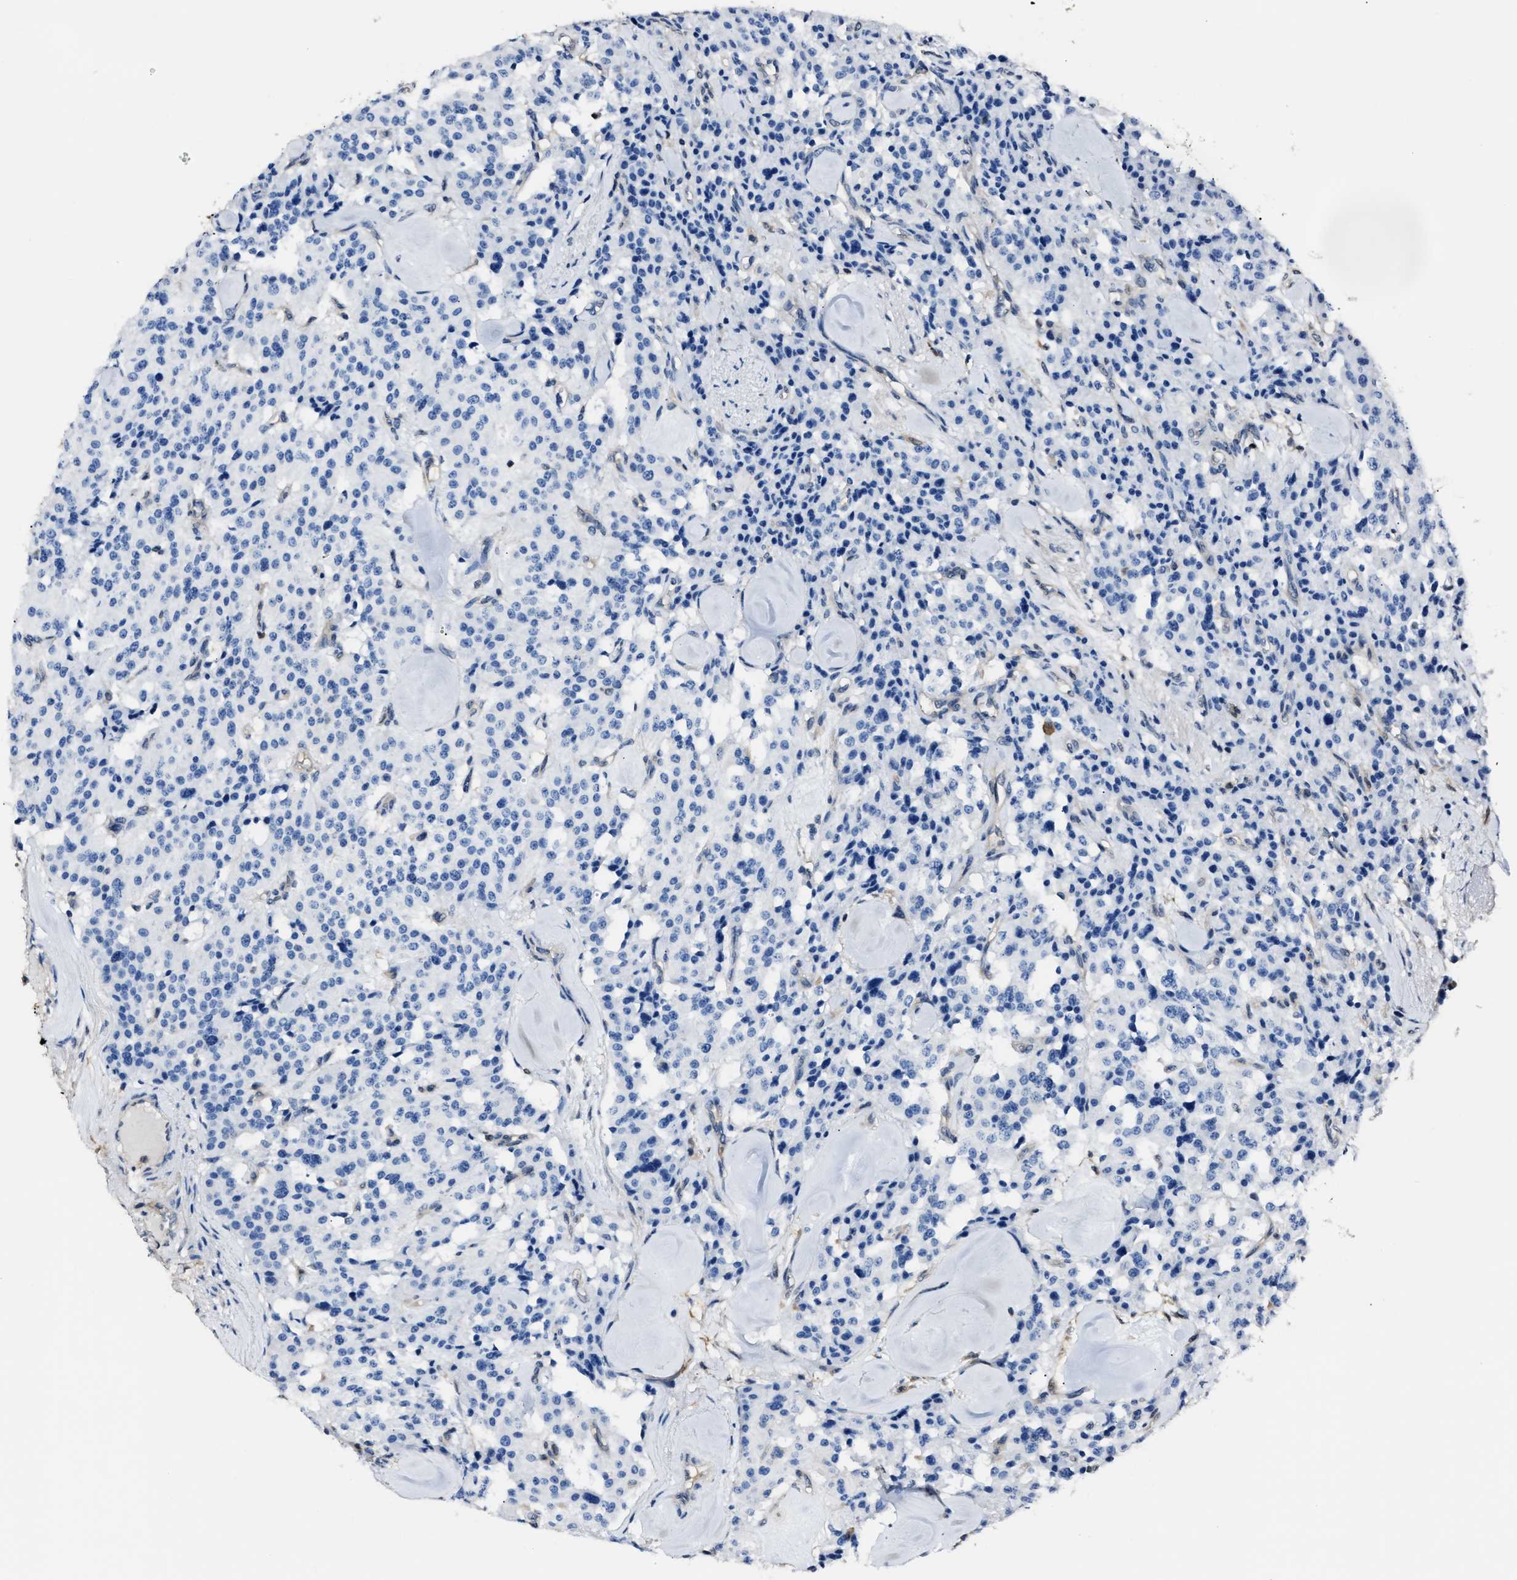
{"staining": {"intensity": "negative", "quantity": "none", "location": "none"}, "tissue": "carcinoid", "cell_type": "Tumor cells", "image_type": "cancer", "snomed": [{"axis": "morphology", "description": "Carcinoid, malignant, NOS"}, {"axis": "topography", "description": "Lung"}], "caption": "A histopathology image of human carcinoid is negative for staining in tumor cells.", "gene": "GSTP1", "patient": {"sex": "male", "age": 30}}